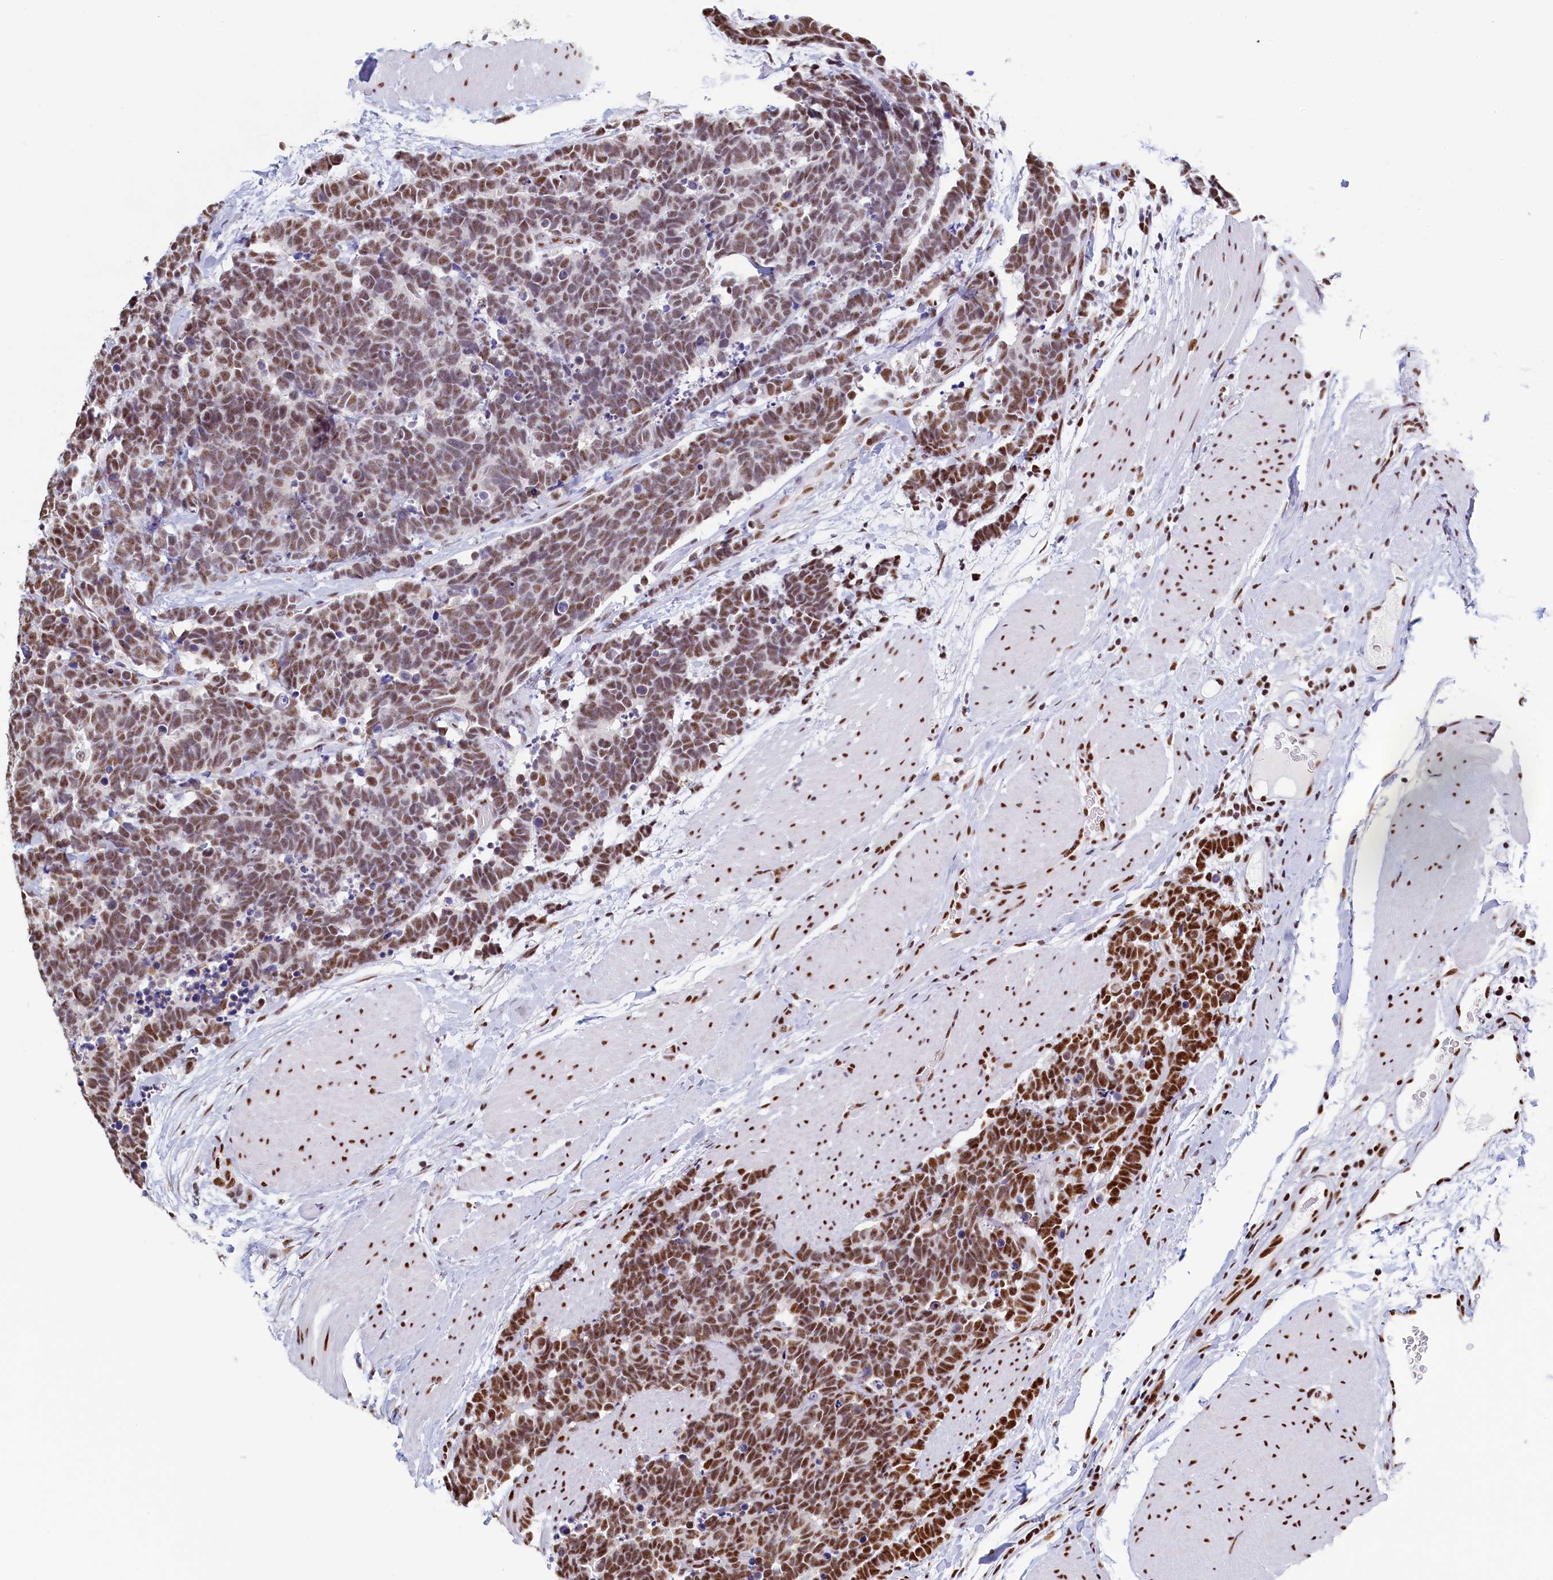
{"staining": {"intensity": "moderate", "quantity": "25%-75%", "location": "nuclear"}, "tissue": "carcinoid", "cell_type": "Tumor cells", "image_type": "cancer", "snomed": [{"axis": "morphology", "description": "Carcinoma, NOS"}, {"axis": "morphology", "description": "Carcinoid, malignant, NOS"}, {"axis": "topography", "description": "Urinary bladder"}], "caption": "A medium amount of moderate nuclear expression is present in about 25%-75% of tumor cells in carcinoid tissue.", "gene": "MOSPD3", "patient": {"sex": "male", "age": 57}}